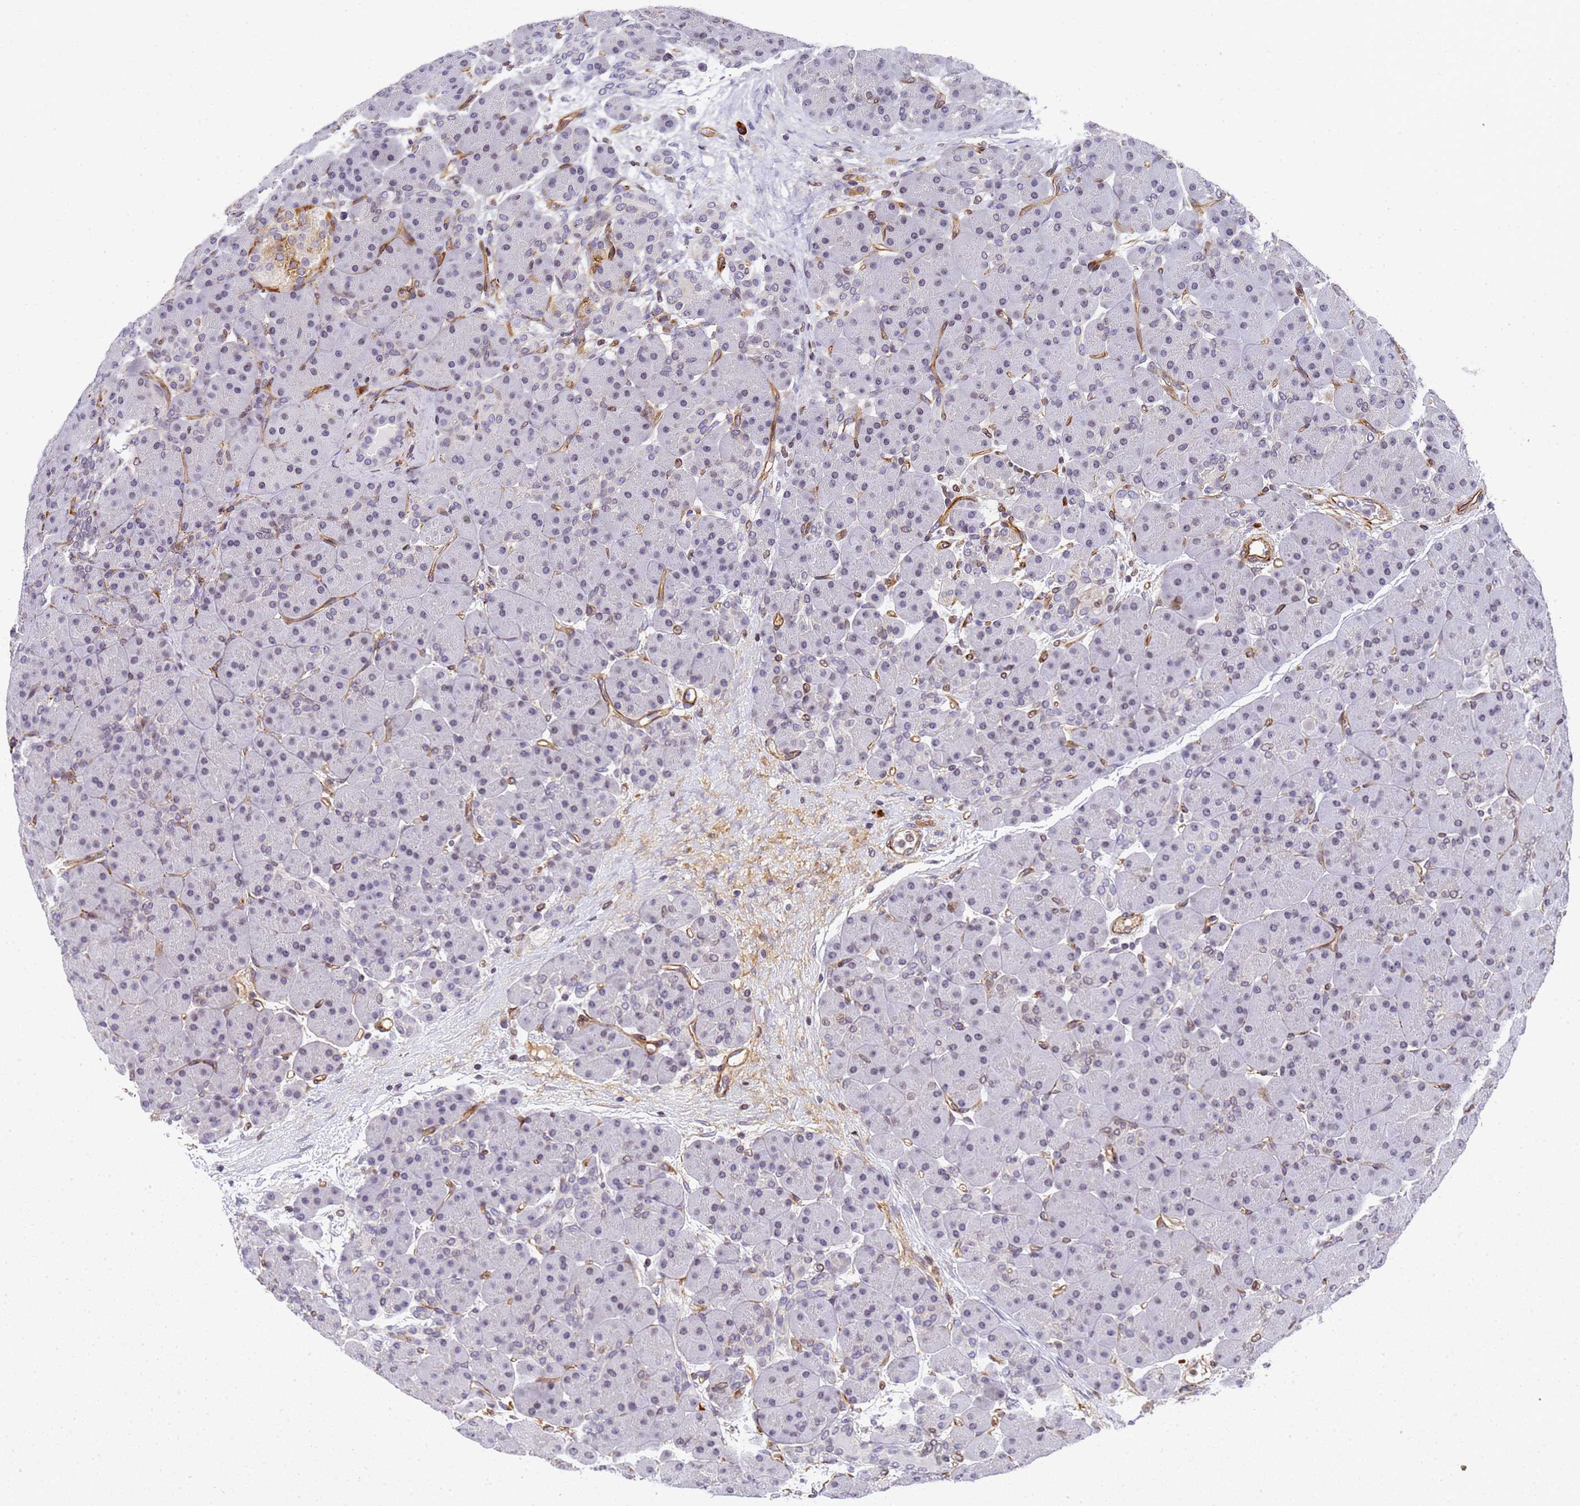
{"staining": {"intensity": "negative", "quantity": "none", "location": "none"}, "tissue": "pancreas", "cell_type": "Exocrine glandular cells", "image_type": "normal", "snomed": [{"axis": "morphology", "description": "Normal tissue, NOS"}, {"axis": "topography", "description": "Pancreas"}], "caption": "Protein analysis of benign pancreas exhibits no significant positivity in exocrine glandular cells.", "gene": "IGFBP7", "patient": {"sex": "male", "age": 66}}